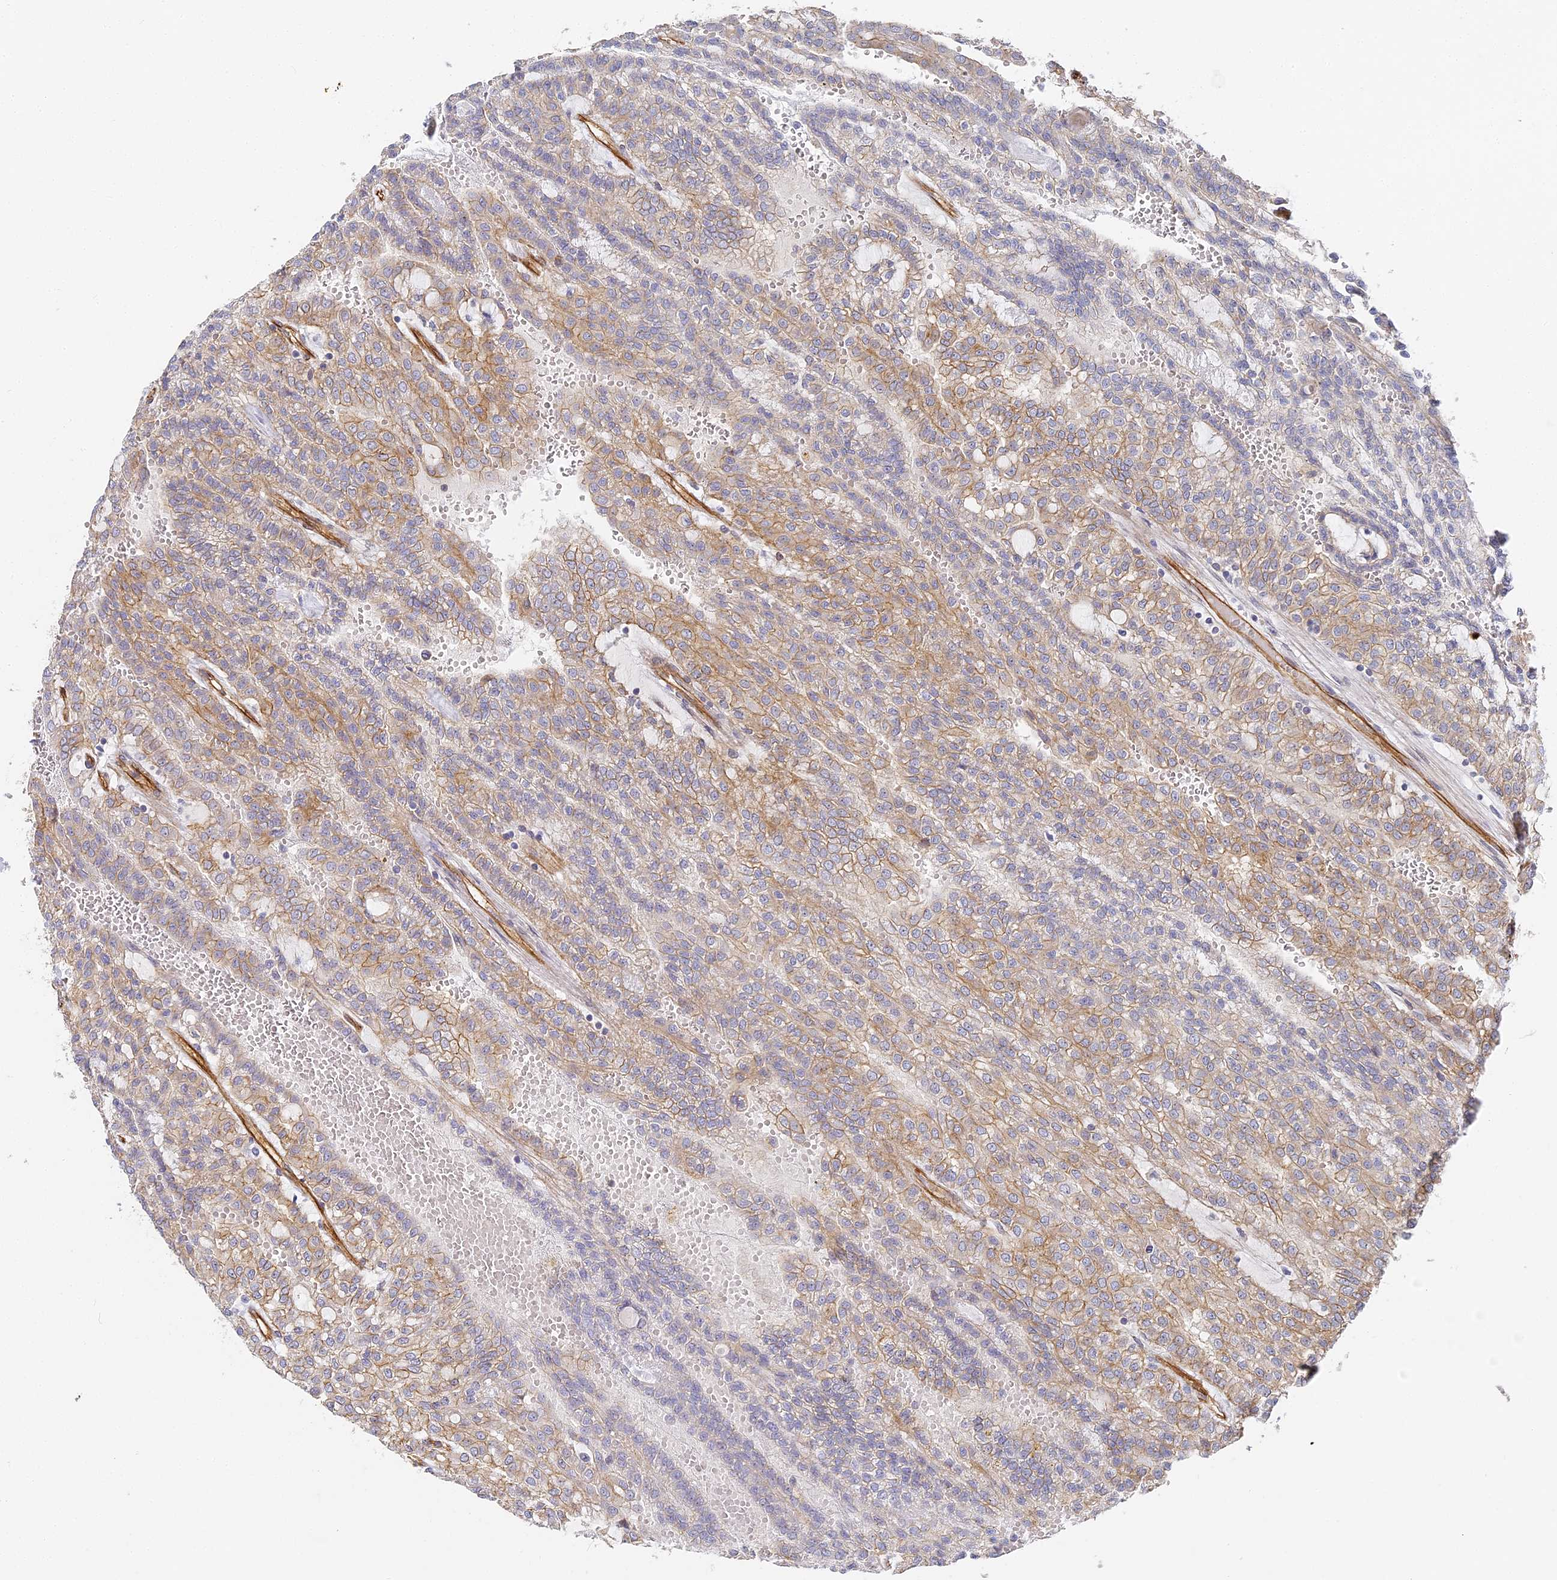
{"staining": {"intensity": "weak", "quantity": "25%-75%", "location": "cytoplasmic/membranous"}, "tissue": "renal cancer", "cell_type": "Tumor cells", "image_type": "cancer", "snomed": [{"axis": "morphology", "description": "Adenocarcinoma, NOS"}, {"axis": "topography", "description": "Kidney"}], "caption": "Immunohistochemistry (IHC) (DAB) staining of renal cancer demonstrates weak cytoplasmic/membranous protein staining in about 25%-75% of tumor cells. (DAB (3,3'-diaminobenzidine) = brown stain, brightfield microscopy at high magnification).", "gene": "CCDC30", "patient": {"sex": "male", "age": 63}}